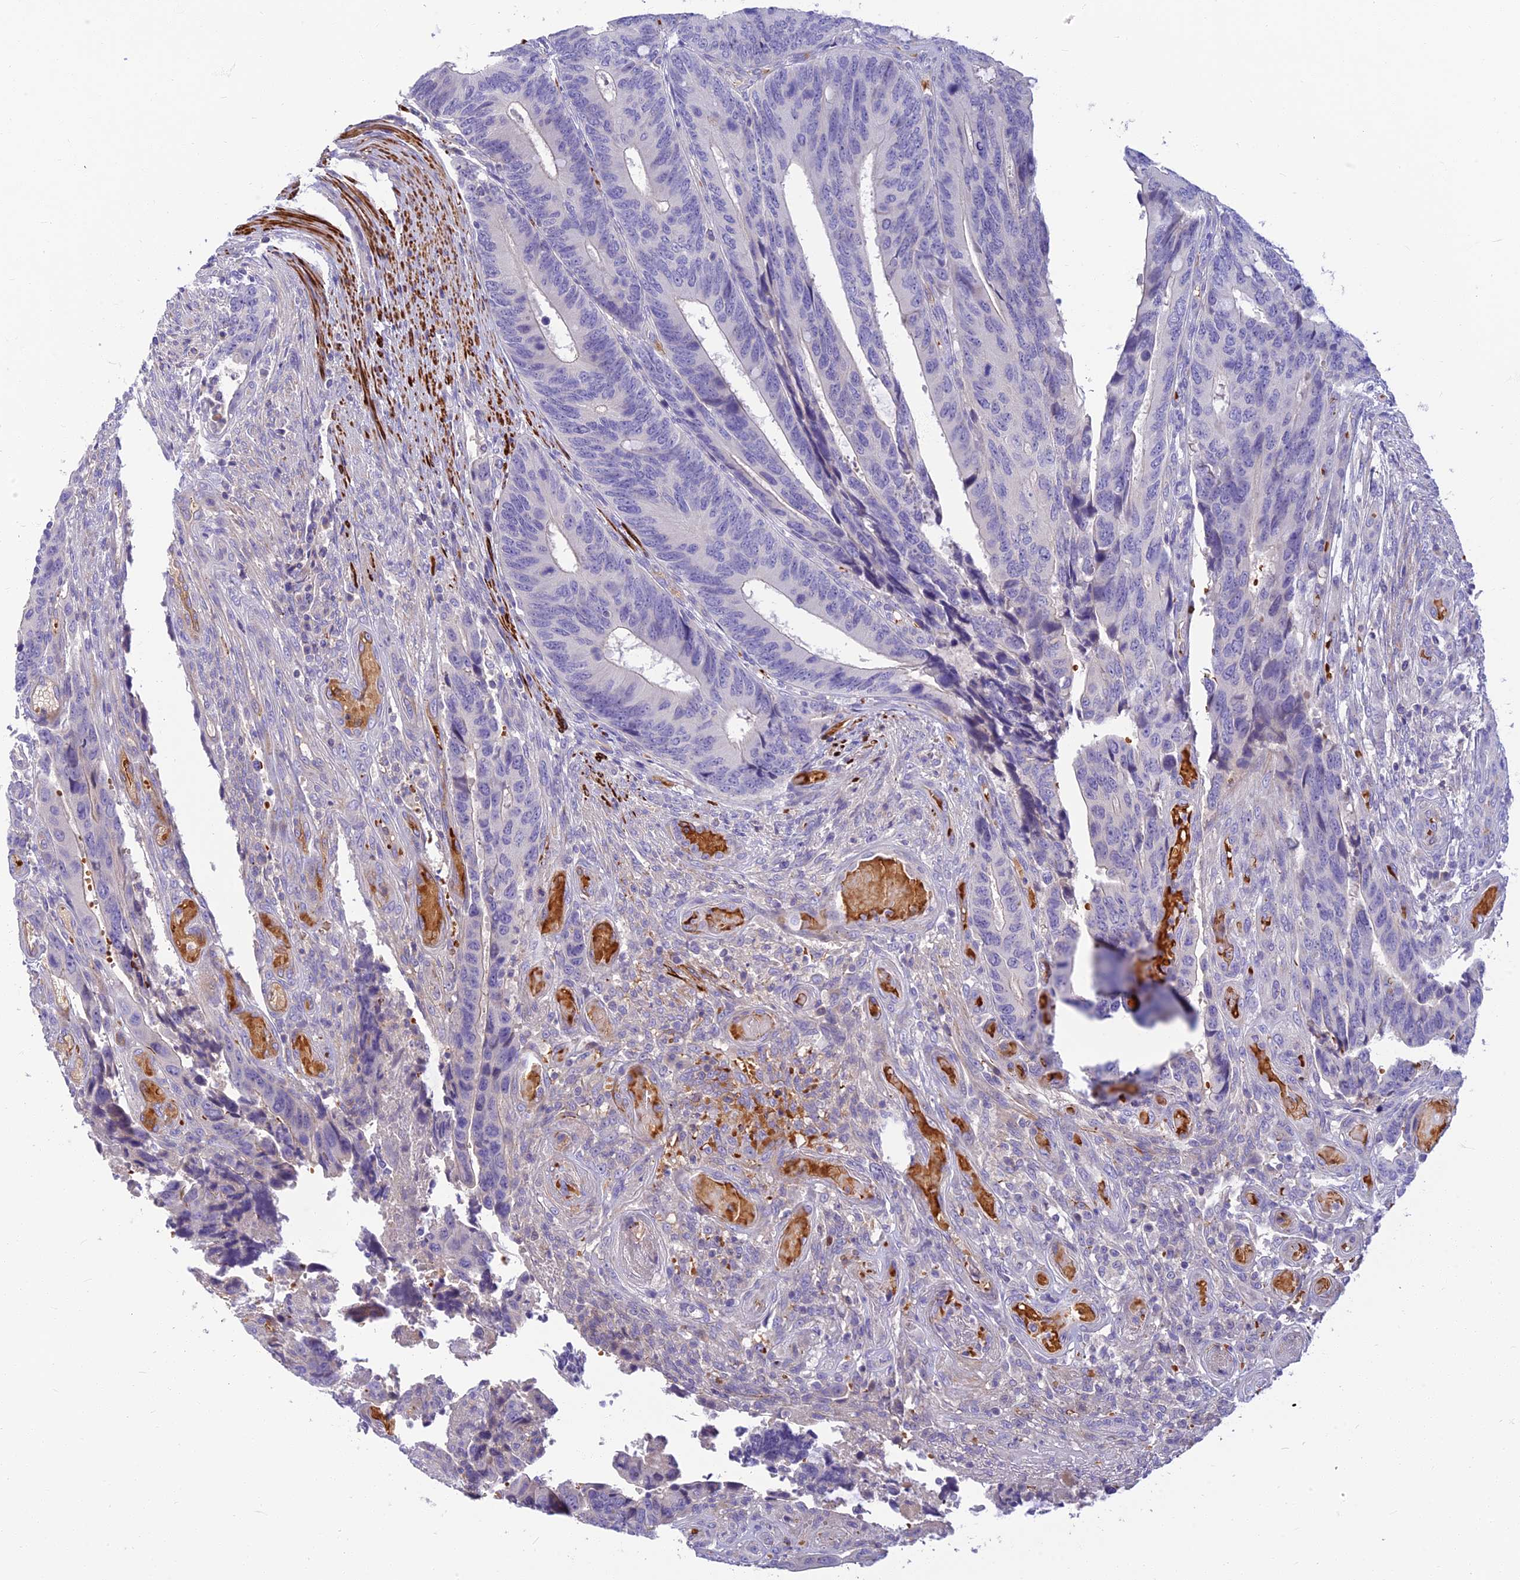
{"staining": {"intensity": "negative", "quantity": "none", "location": "none"}, "tissue": "colorectal cancer", "cell_type": "Tumor cells", "image_type": "cancer", "snomed": [{"axis": "morphology", "description": "Adenocarcinoma, NOS"}, {"axis": "topography", "description": "Colon"}], "caption": "Protein analysis of adenocarcinoma (colorectal) demonstrates no significant staining in tumor cells.", "gene": "CLIP4", "patient": {"sex": "male", "age": 87}}